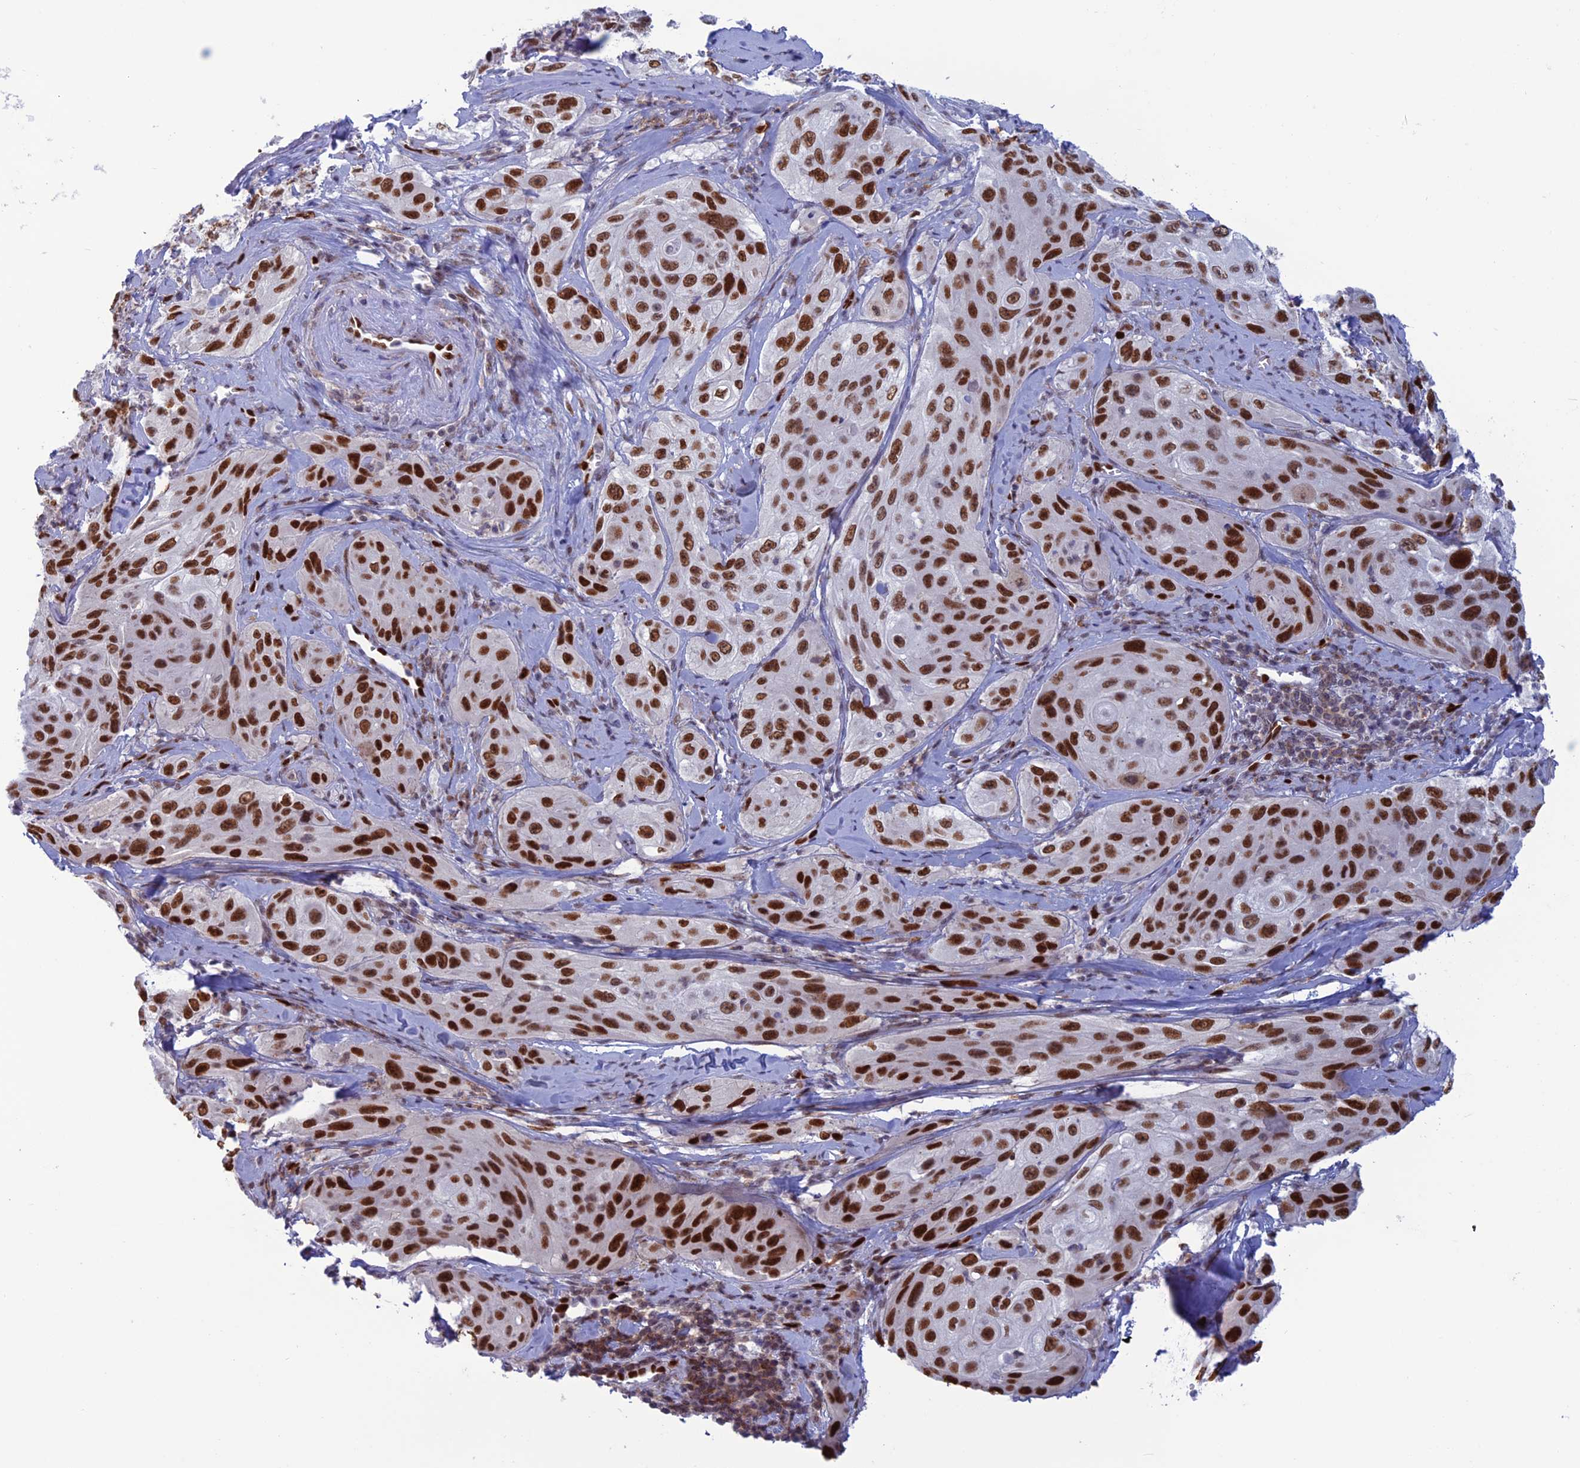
{"staining": {"intensity": "strong", "quantity": ">75%", "location": "nuclear"}, "tissue": "cervical cancer", "cell_type": "Tumor cells", "image_type": "cancer", "snomed": [{"axis": "morphology", "description": "Squamous cell carcinoma, NOS"}, {"axis": "topography", "description": "Cervix"}], "caption": "A histopathology image showing strong nuclear staining in approximately >75% of tumor cells in cervical squamous cell carcinoma, as visualized by brown immunohistochemical staining.", "gene": "NOL4L", "patient": {"sex": "female", "age": 42}}